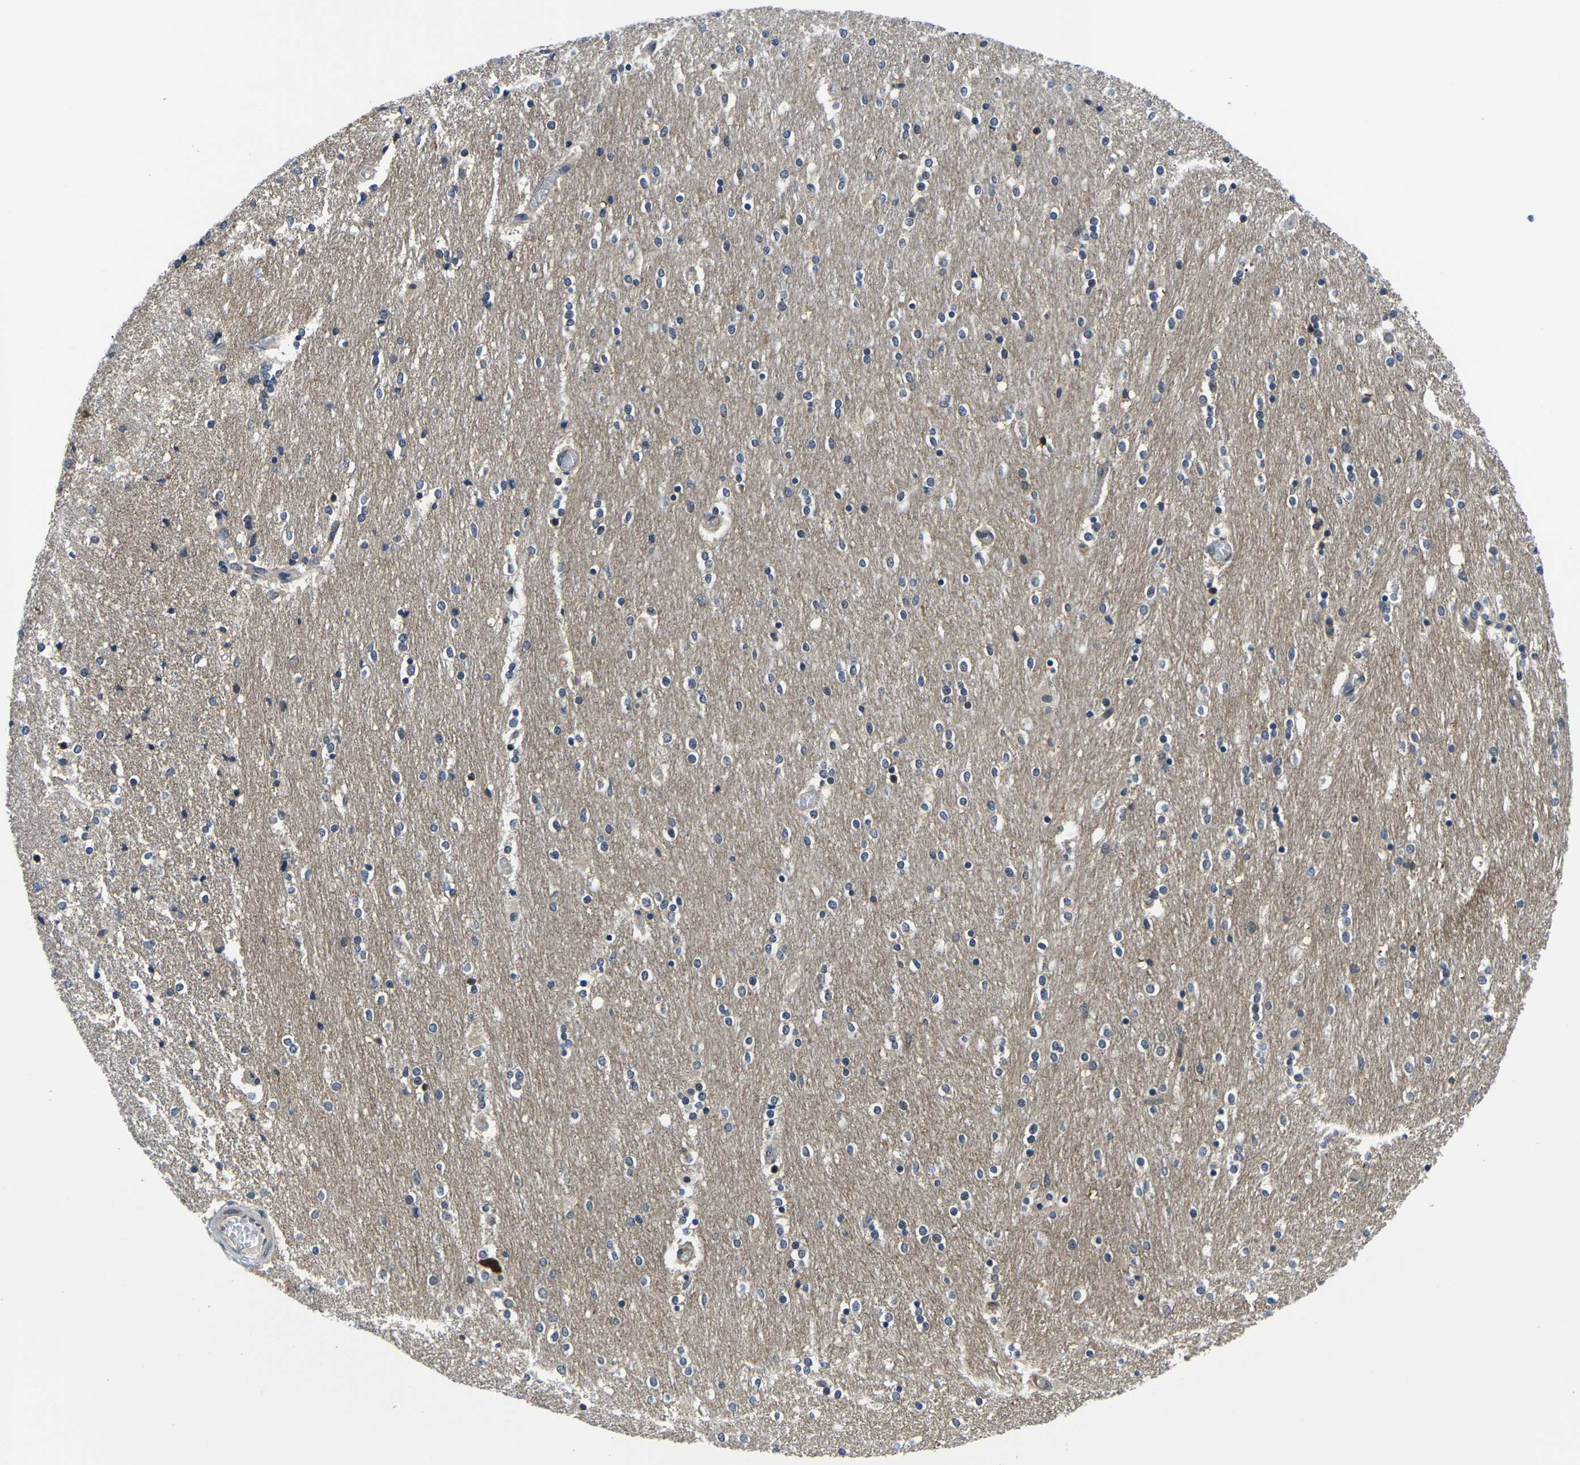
{"staining": {"intensity": "moderate", "quantity": "<25%", "location": "cytoplasmic/membranous"}, "tissue": "caudate", "cell_type": "Glial cells", "image_type": "normal", "snomed": [{"axis": "morphology", "description": "Normal tissue, NOS"}, {"axis": "topography", "description": "Lateral ventricle wall"}], "caption": "DAB immunohistochemical staining of normal human caudate displays moderate cytoplasmic/membranous protein expression in about <25% of glial cells.", "gene": "GSK3B", "patient": {"sex": "female", "age": 54}}